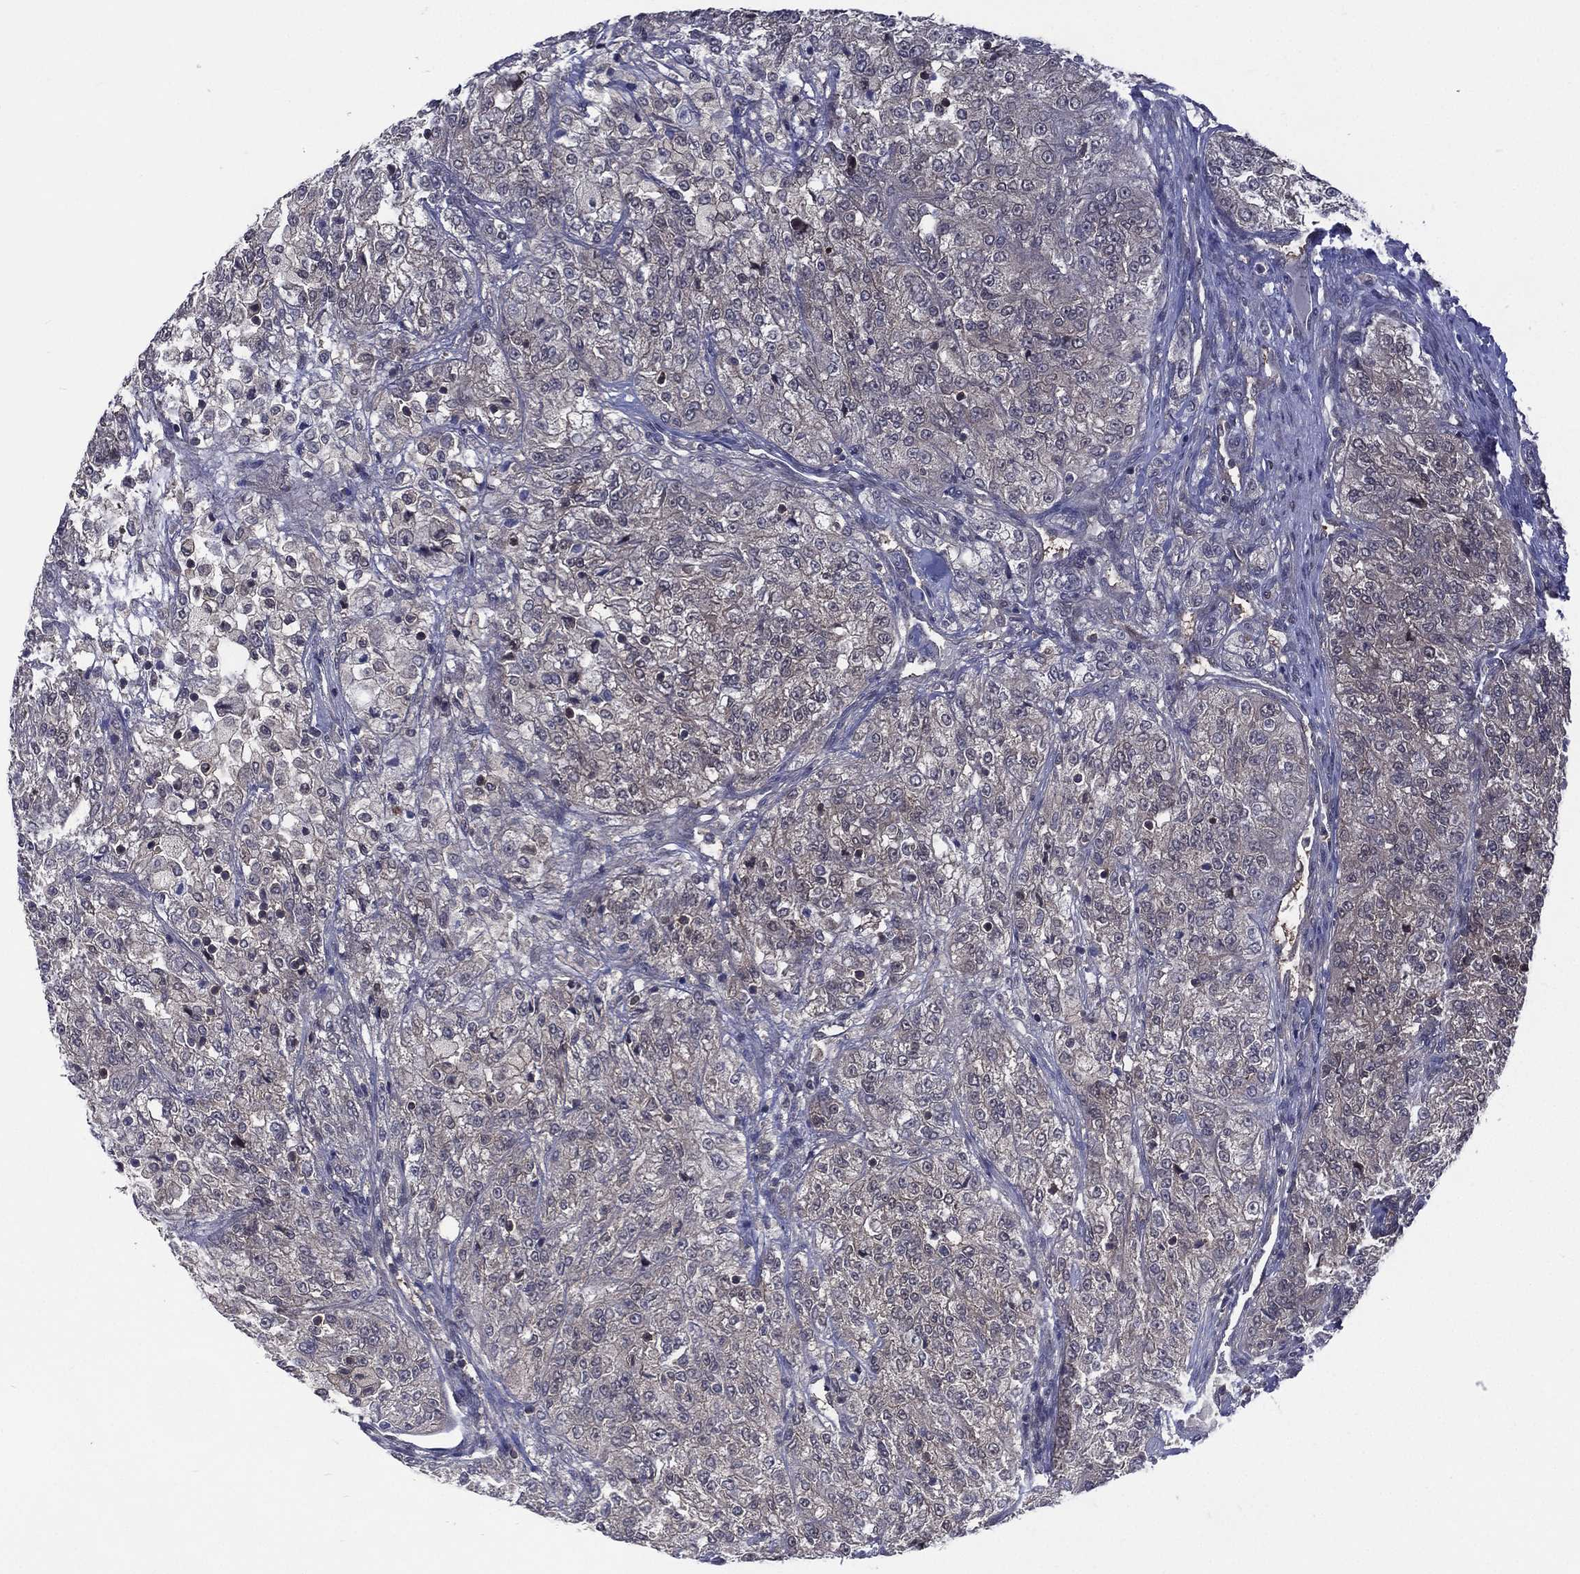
{"staining": {"intensity": "negative", "quantity": "none", "location": "none"}, "tissue": "renal cancer", "cell_type": "Tumor cells", "image_type": "cancer", "snomed": [{"axis": "morphology", "description": "Adenocarcinoma, NOS"}, {"axis": "topography", "description": "Kidney"}], "caption": "High magnification brightfield microscopy of renal adenocarcinoma stained with DAB (brown) and counterstained with hematoxylin (blue): tumor cells show no significant positivity.", "gene": "MTAP", "patient": {"sex": "female", "age": 63}}